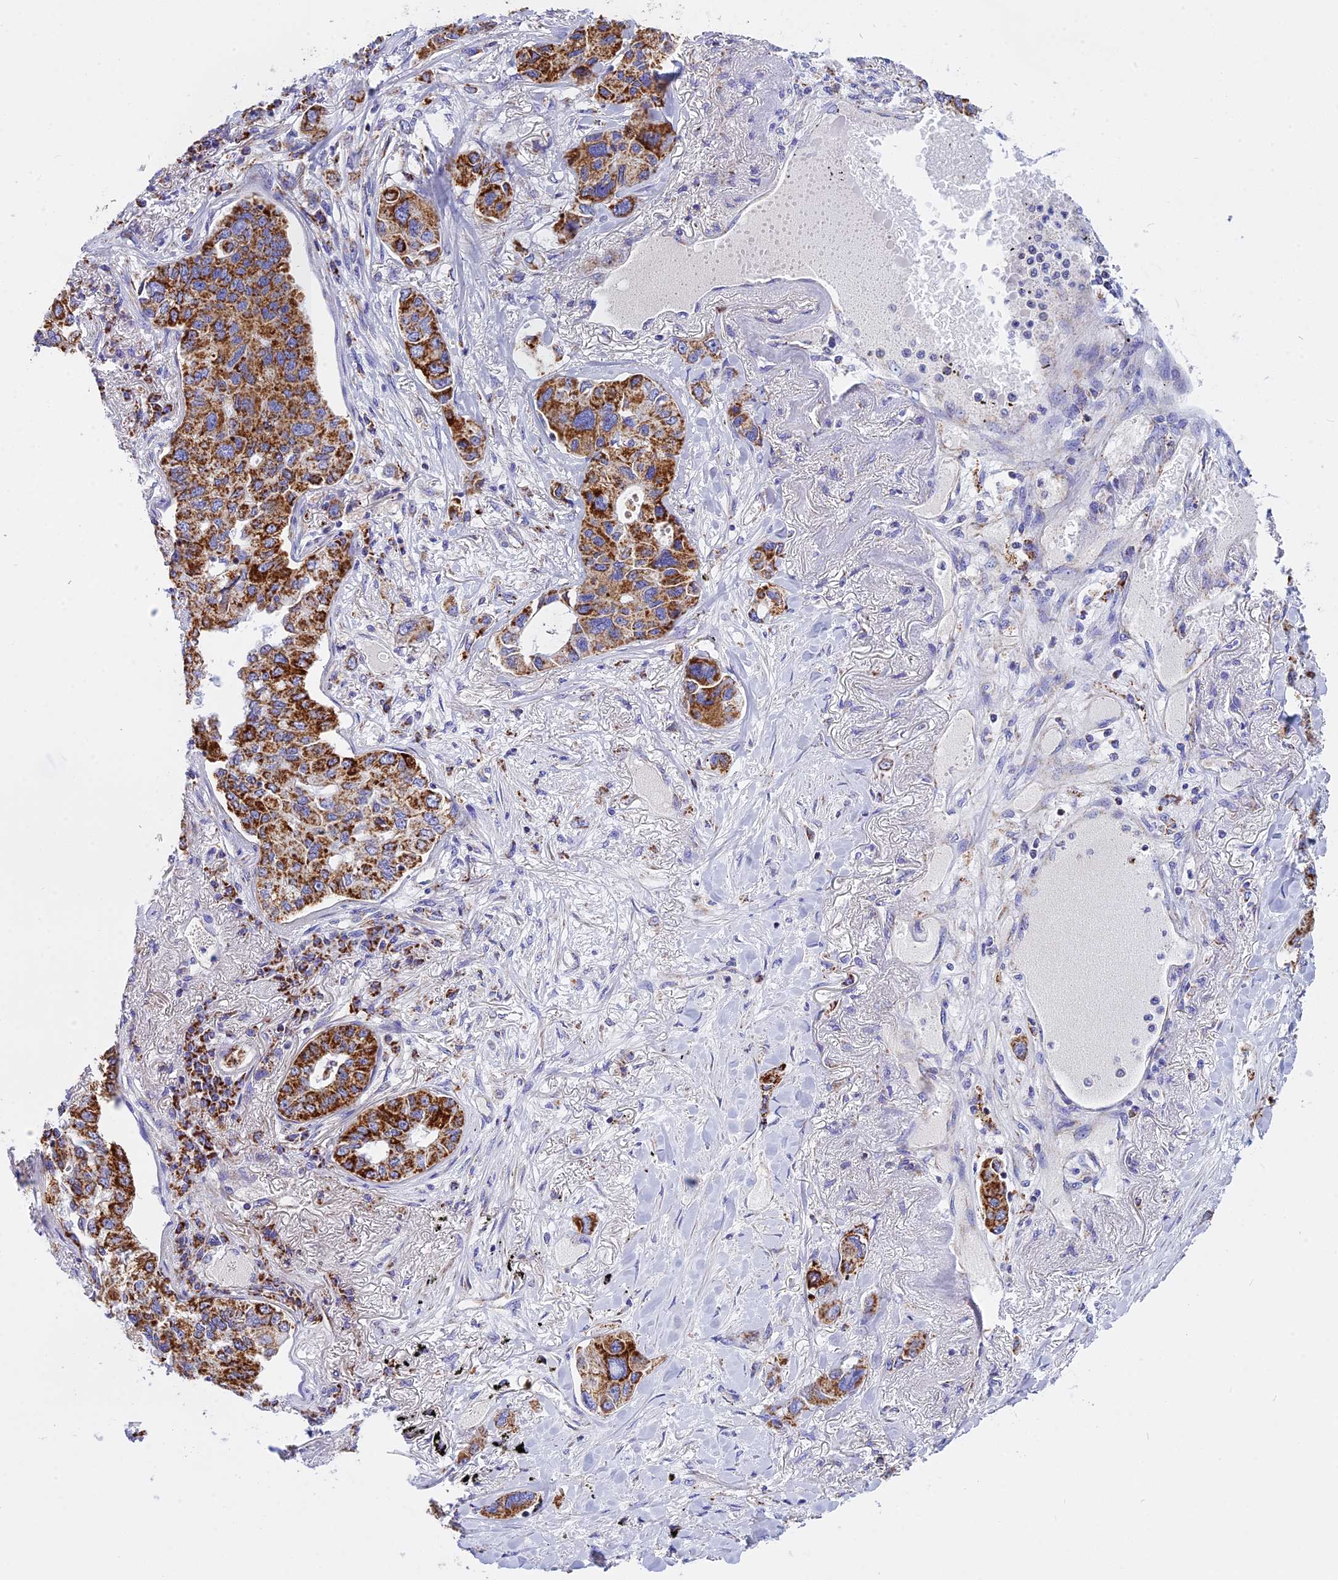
{"staining": {"intensity": "strong", "quantity": ">75%", "location": "cytoplasmic/membranous"}, "tissue": "lung cancer", "cell_type": "Tumor cells", "image_type": "cancer", "snomed": [{"axis": "morphology", "description": "Adenocarcinoma, NOS"}, {"axis": "topography", "description": "Lung"}], "caption": "Strong cytoplasmic/membranous staining is identified in about >75% of tumor cells in lung cancer. The staining is performed using DAB (3,3'-diaminobenzidine) brown chromogen to label protein expression. The nuclei are counter-stained blue using hematoxylin.", "gene": "VDAC2", "patient": {"sex": "male", "age": 49}}